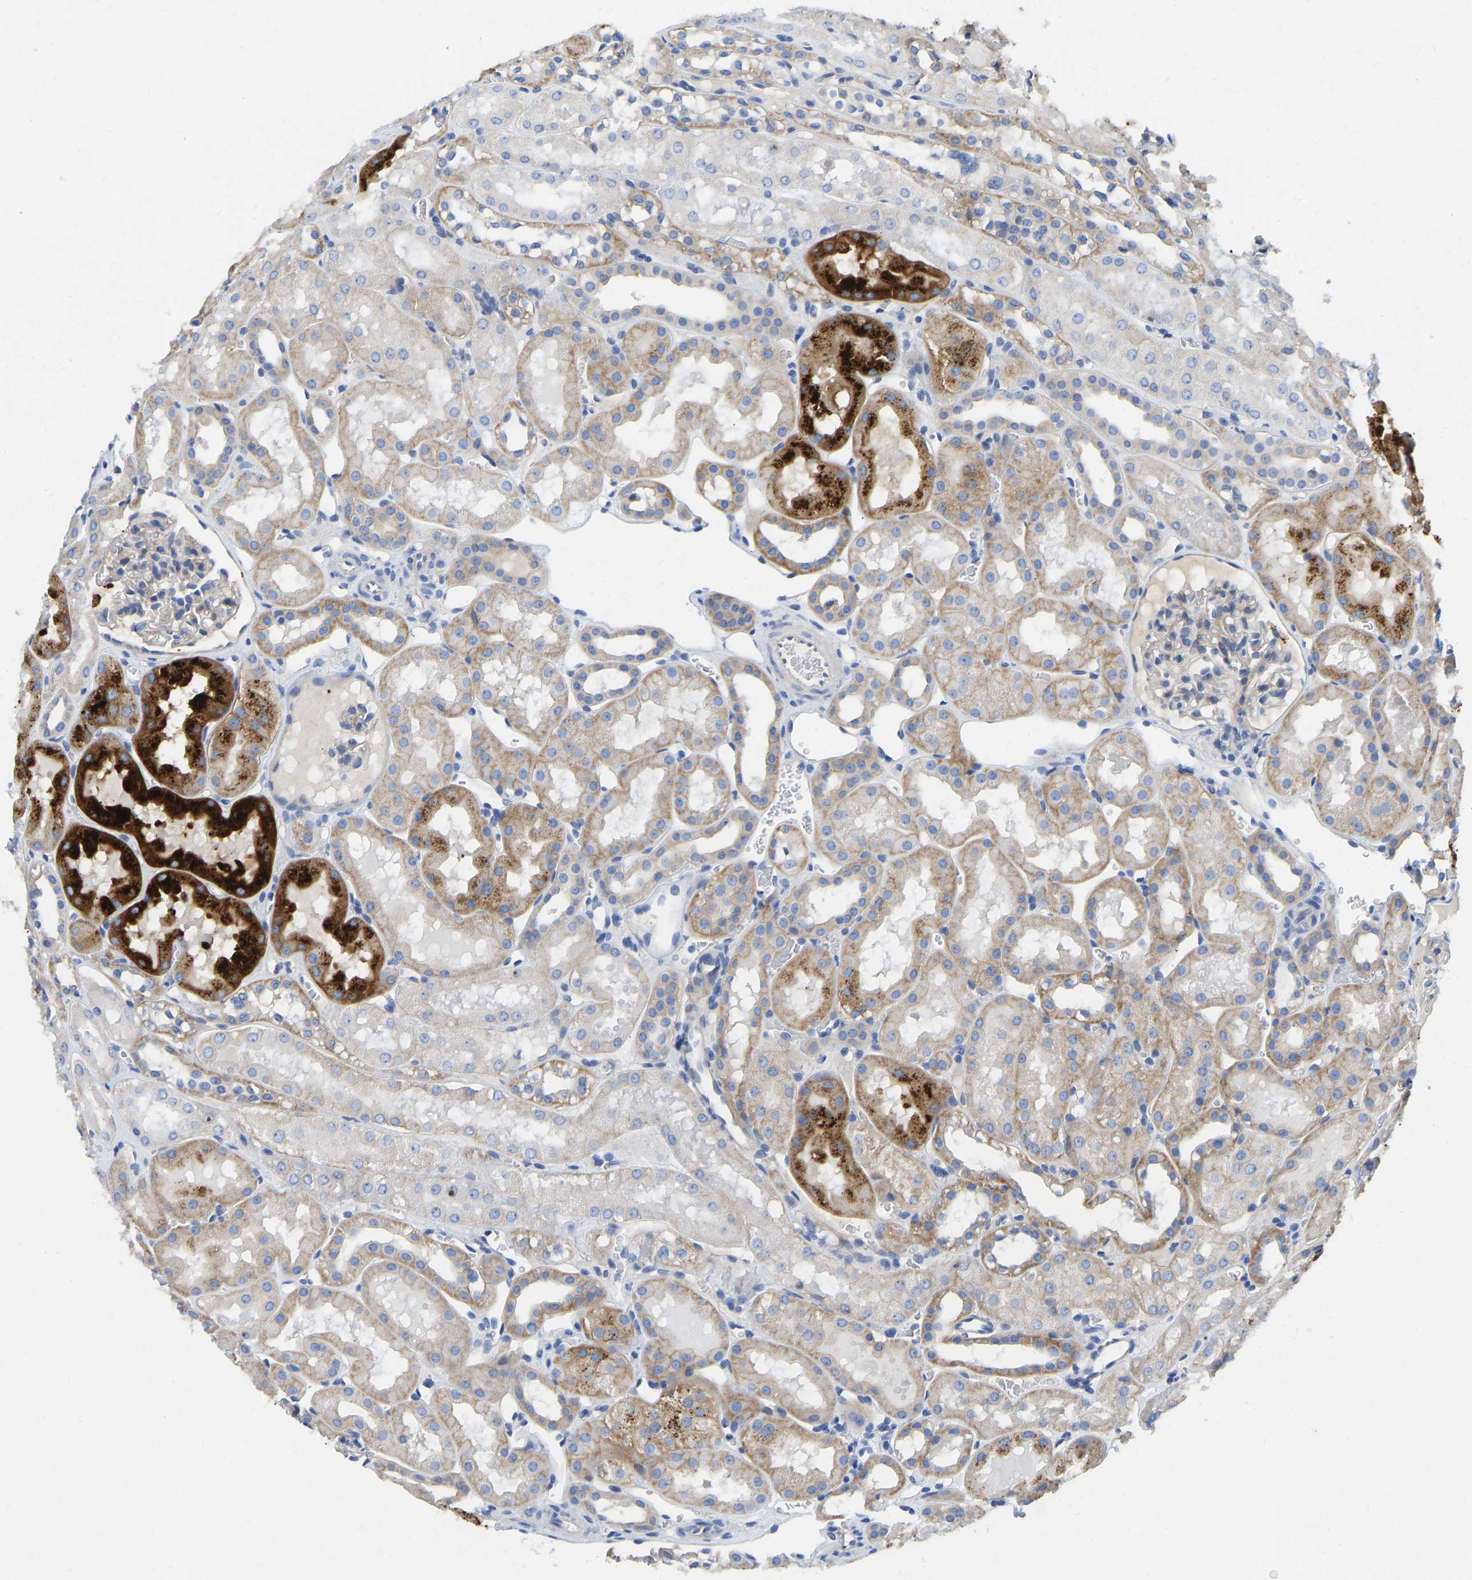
{"staining": {"intensity": "weak", "quantity": "25%-75%", "location": "cytoplasmic/membranous"}, "tissue": "kidney", "cell_type": "Cells in glomeruli", "image_type": "normal", "snomed": [{"axis": "morphology", "description": "Normal tissue, NOS"}, {"axis": "topography", "description": "Kidney"}, {"axis": "topography", "description": "Urinary bladder"}], "caption": "Cells in glomeruli show weak cytoplasmic/membranous positivity in about 25%-75% of cells in normal kidney.", "gene": "CHAD", "patient": {"sex": "male", "age": 16}}